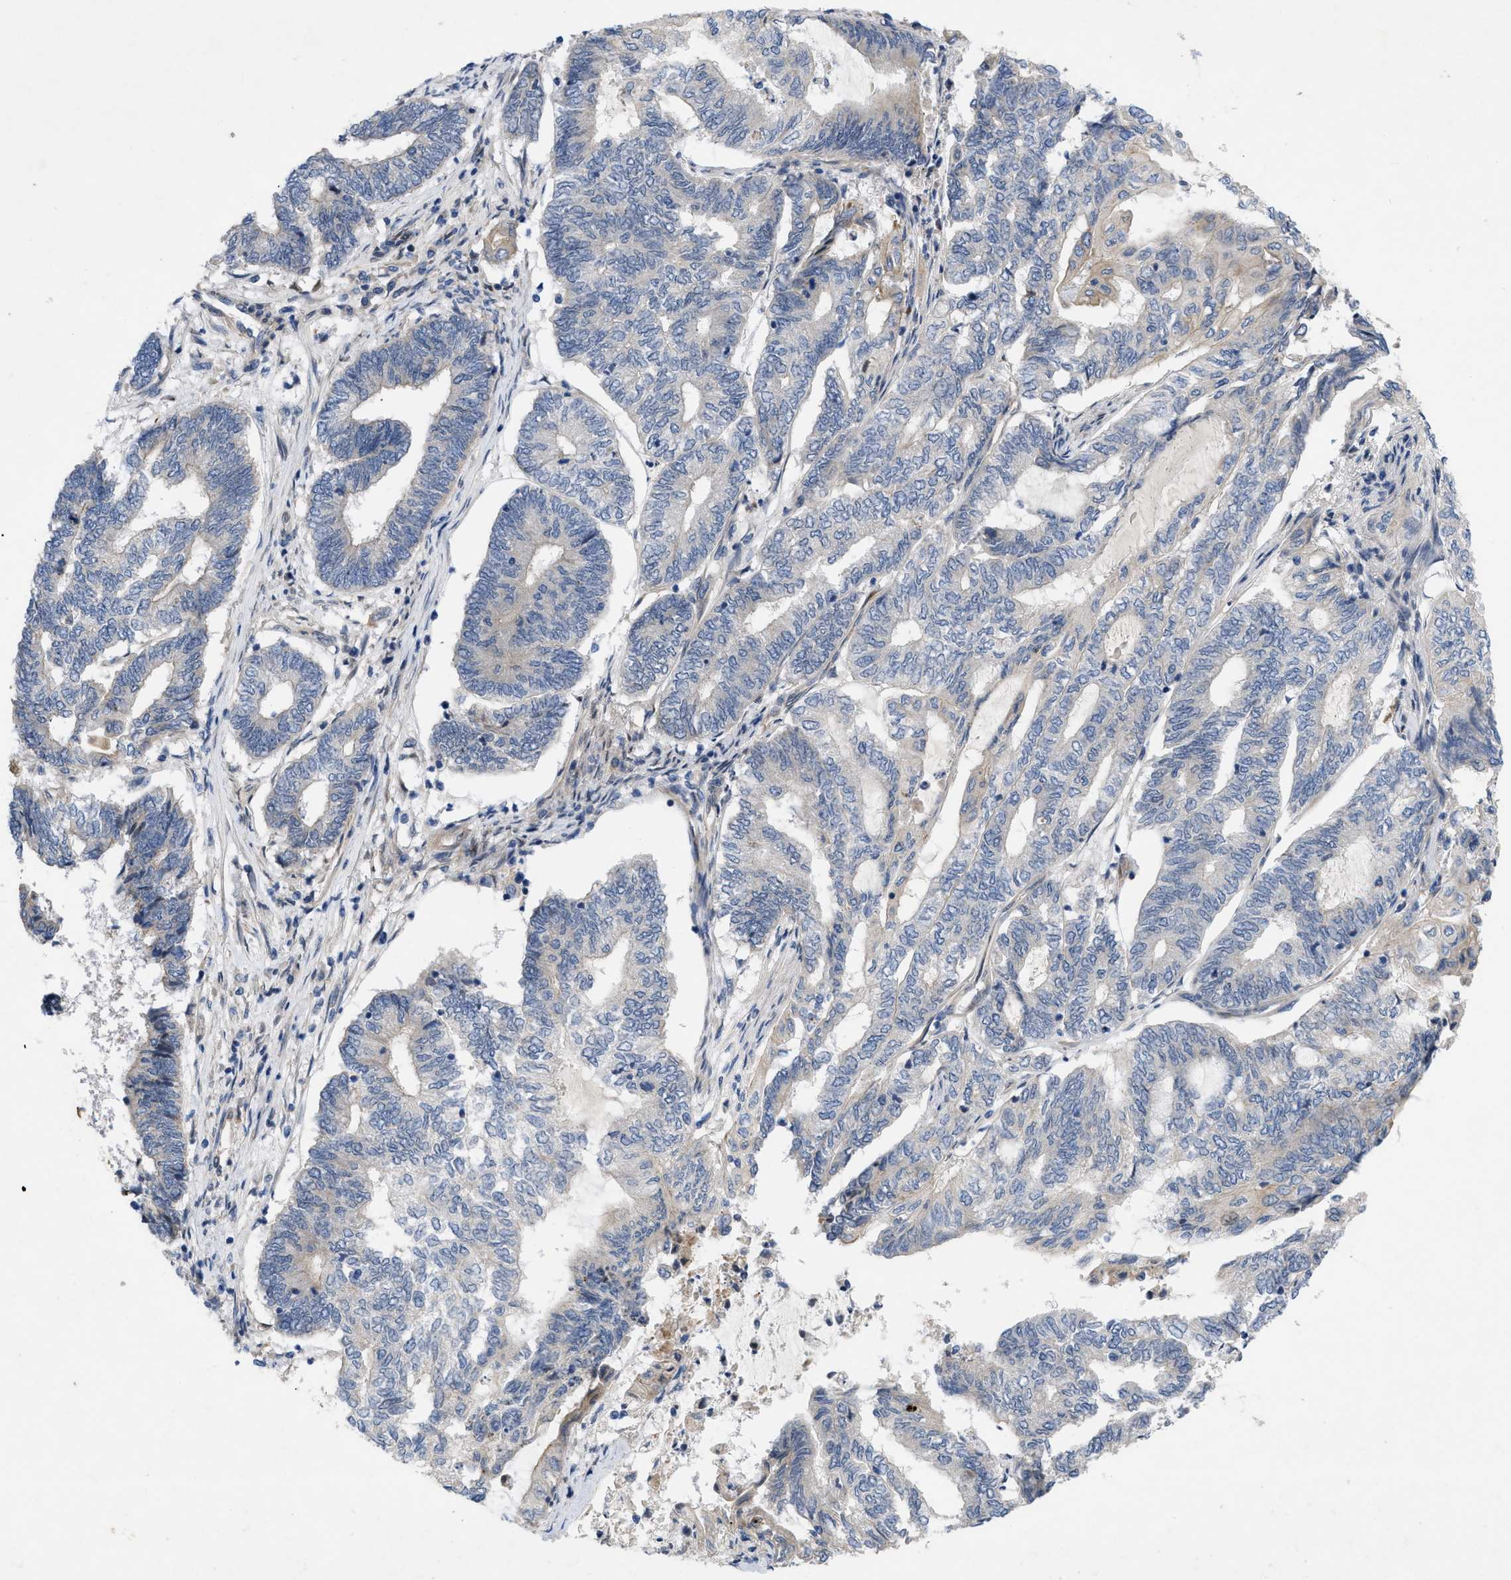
{"staining": {"intensity": "negative", "quantity": "none", "location": "none"}, "tissue": "endometrial cancer", "cell_type": "Tumor cells", "image_type": "cancer", "snomed": [{"axis": "morphology", "description": "Adenocarcinoma, NOS"}, {"axis": "topography", "description": "Uterus"}, {"axis": "topography", "description": "Endometrium"}], "caption": "This is an IHC micrograph of human endometrial cancer. There is no positivity in tumor cells.", "gene": "NDEL1", "patient": {"sex": "female", "age": 70}}